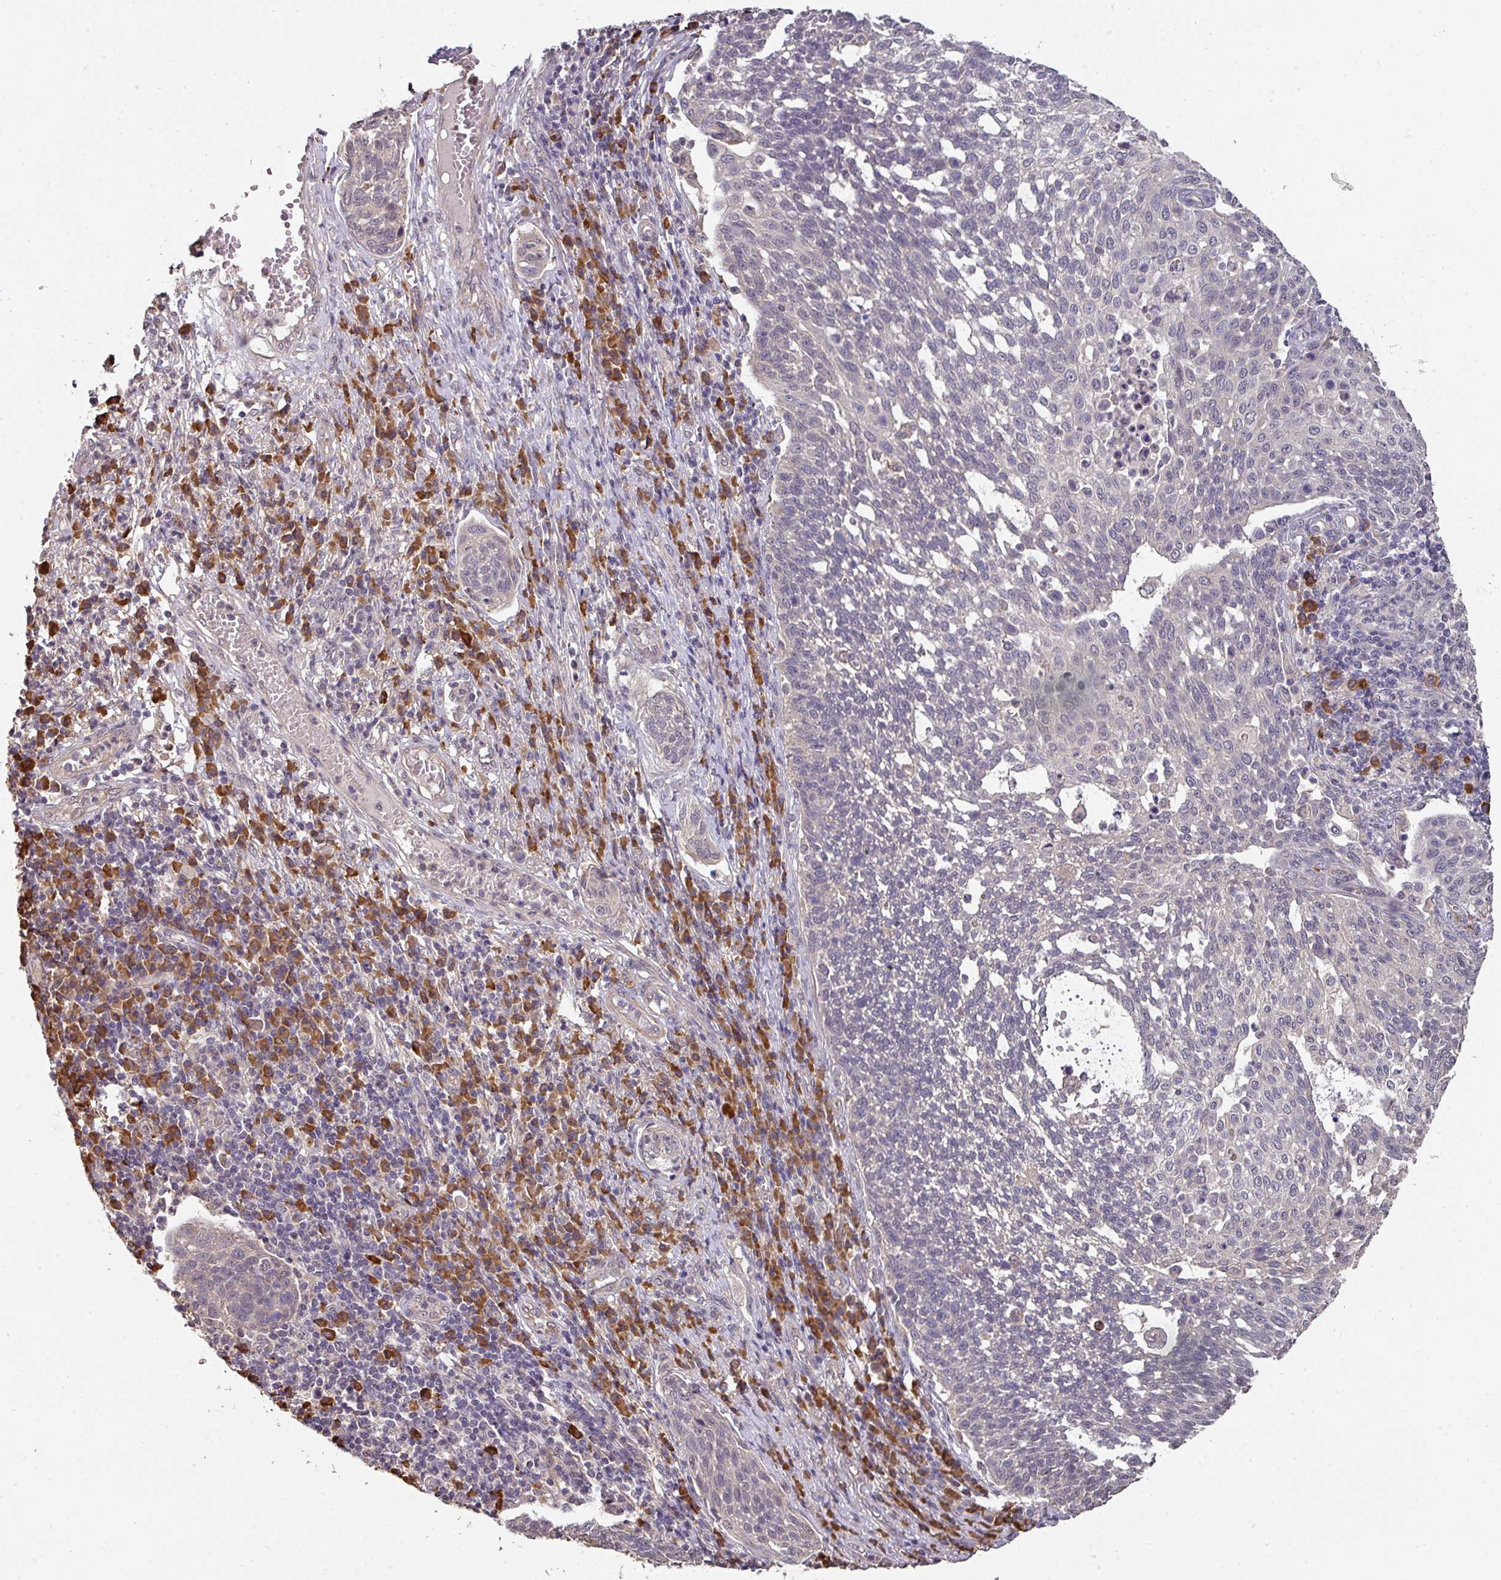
{"staining": {"intensity": "negative", "quantity": "none", "location": "none"}, "tissue": "cervical cancer", "cell_type": "Tumor cells", "image_type": "cancer", "snomed": [{"axis": "morphology", "description": "Squamous cell carcinoma, NOS"}, {"axis": "topography", "description": "Cervix"}], "caption": "Immunohistochemistry (IHC) of cervical cancer (squamous cell carcinoma) demonstrates no positivity in tumor cells.", "gene": "ACVR2B", "patient": {"sex": "female", "age": 34}}